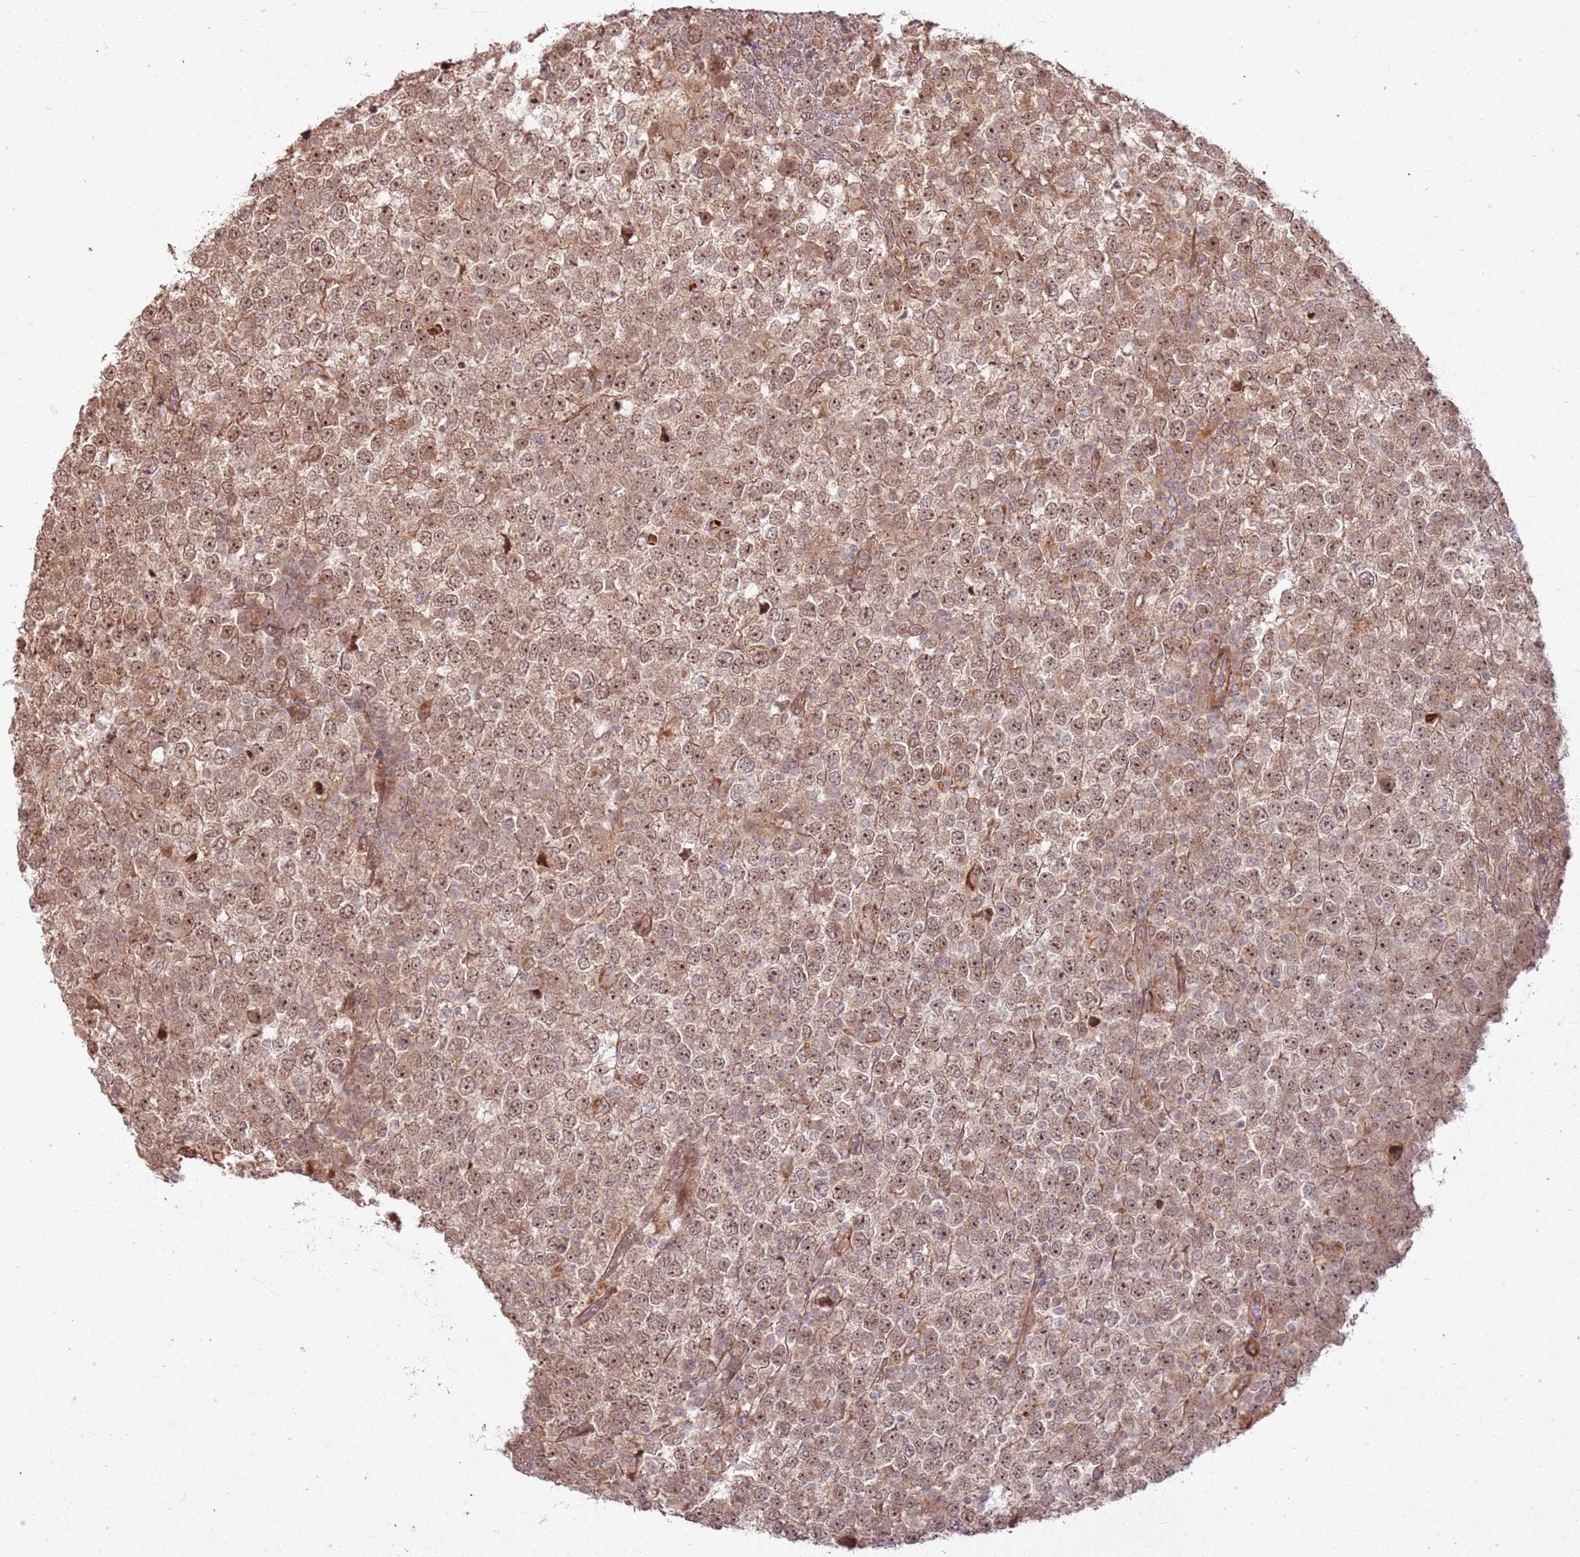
{"staining": {"intensity": "moderate", "quantity": ">75%", "location": "cytoplasmic/membranous,nuclear"}, "tissue": "testis cancer", "cell_type": "Tumor cells", "image_type": "cancer", "snomed": [{"axis": "morphology", "description": "Seminoma, NOS"}, {"axis": "topography", "description": "Testis"}], "caption": "A micrograph showing moderate cytoplasmic/membranous and nuclear staining in about >75% of tumor cells in seminoma (testis), as visualized by brown immunohistochemical staining.", "gene": "ZNF623", "patient": {"sex": "male", "age": 65}}